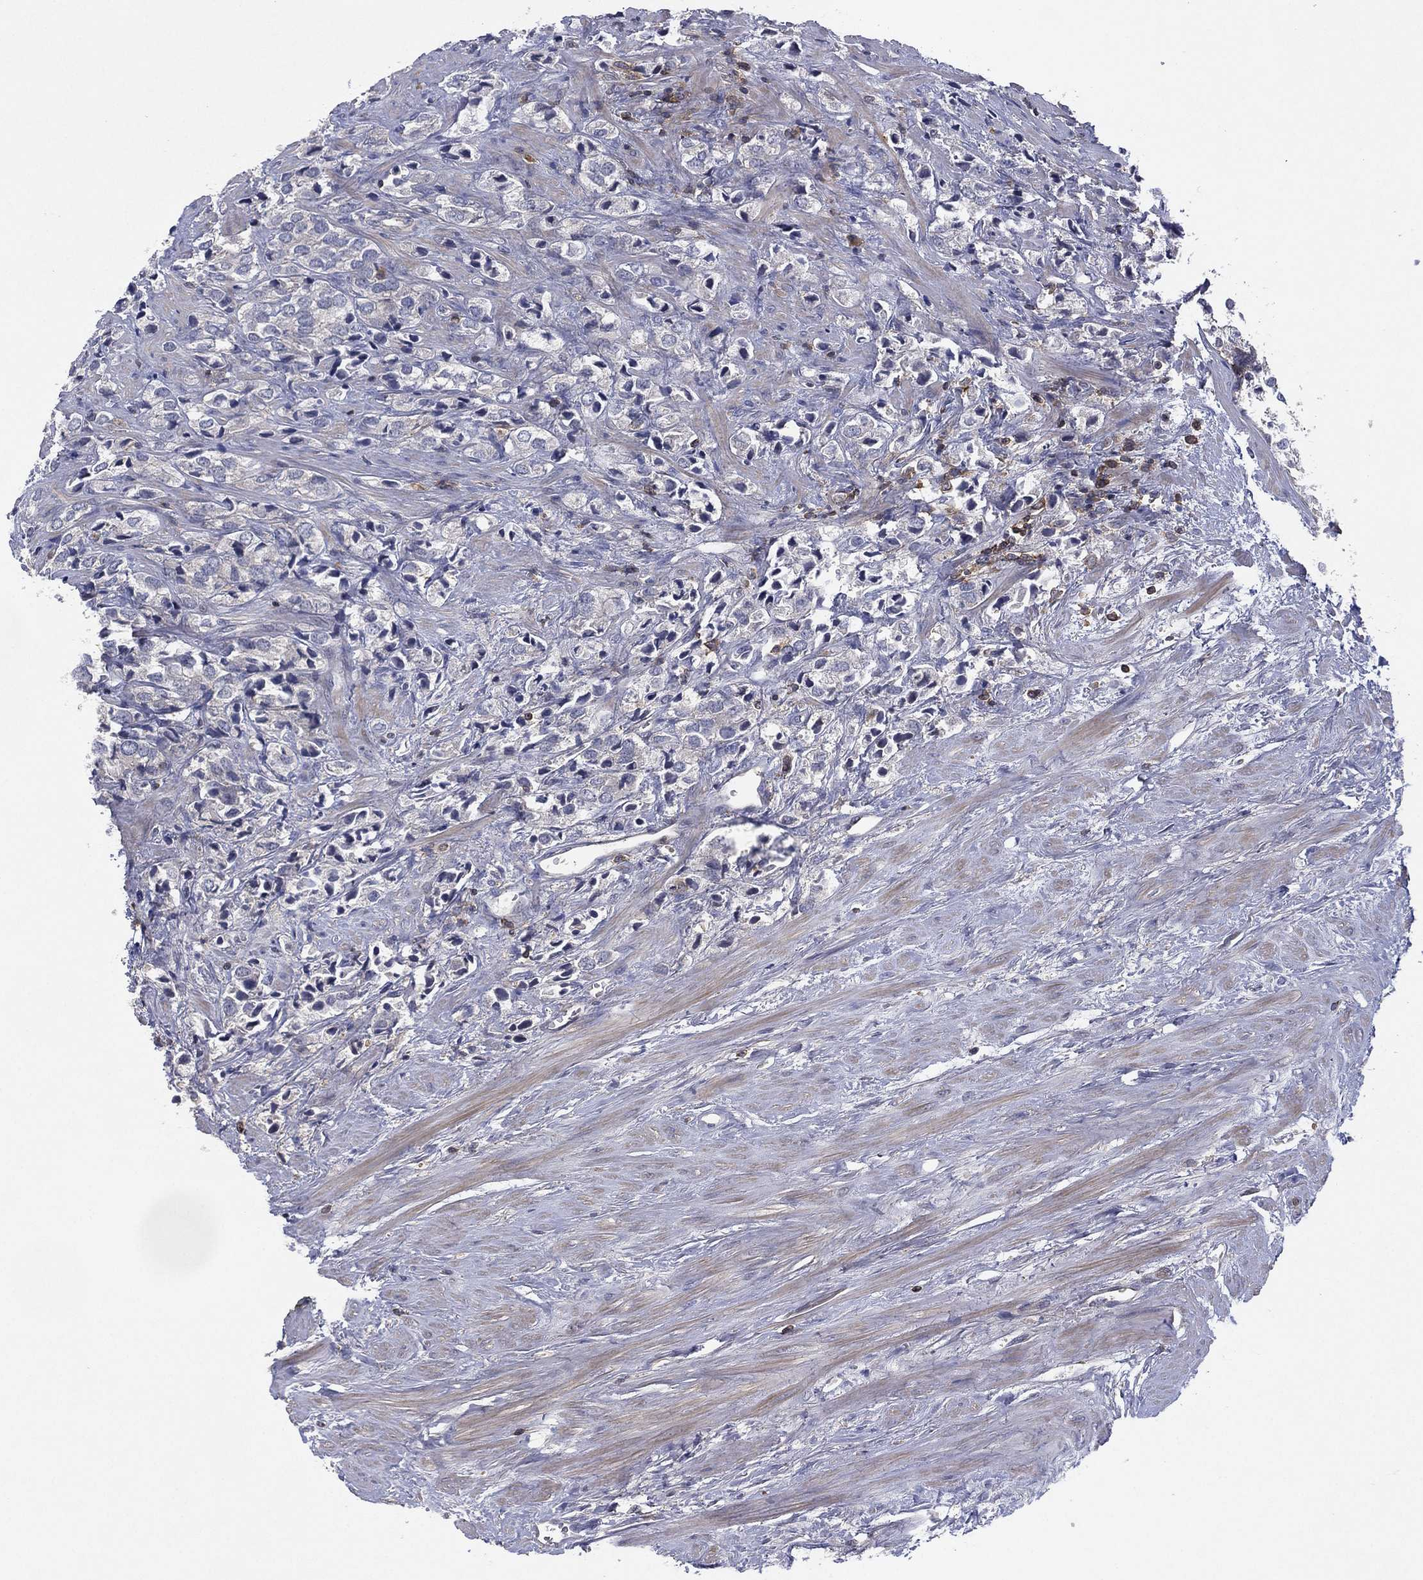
{"staining": {"intensity": "negative", "quantity": "none", "location": "none"}, "tissue": "prostate cancer", "cell_type": "Tumor cells", "image_type": "cancer", "snomed": [{"axis": "morphology", "description": "Adenocarcinoma, NOS"}, {"axis": "topography", "description": "Prostate and seminal vesicle, NOS"}], "caption": "The histopathology image exhibits no staining of tumor cells in prostate cancer.", "gene": "DOCK8", "patient": {"sex": "male", "age": 63}}